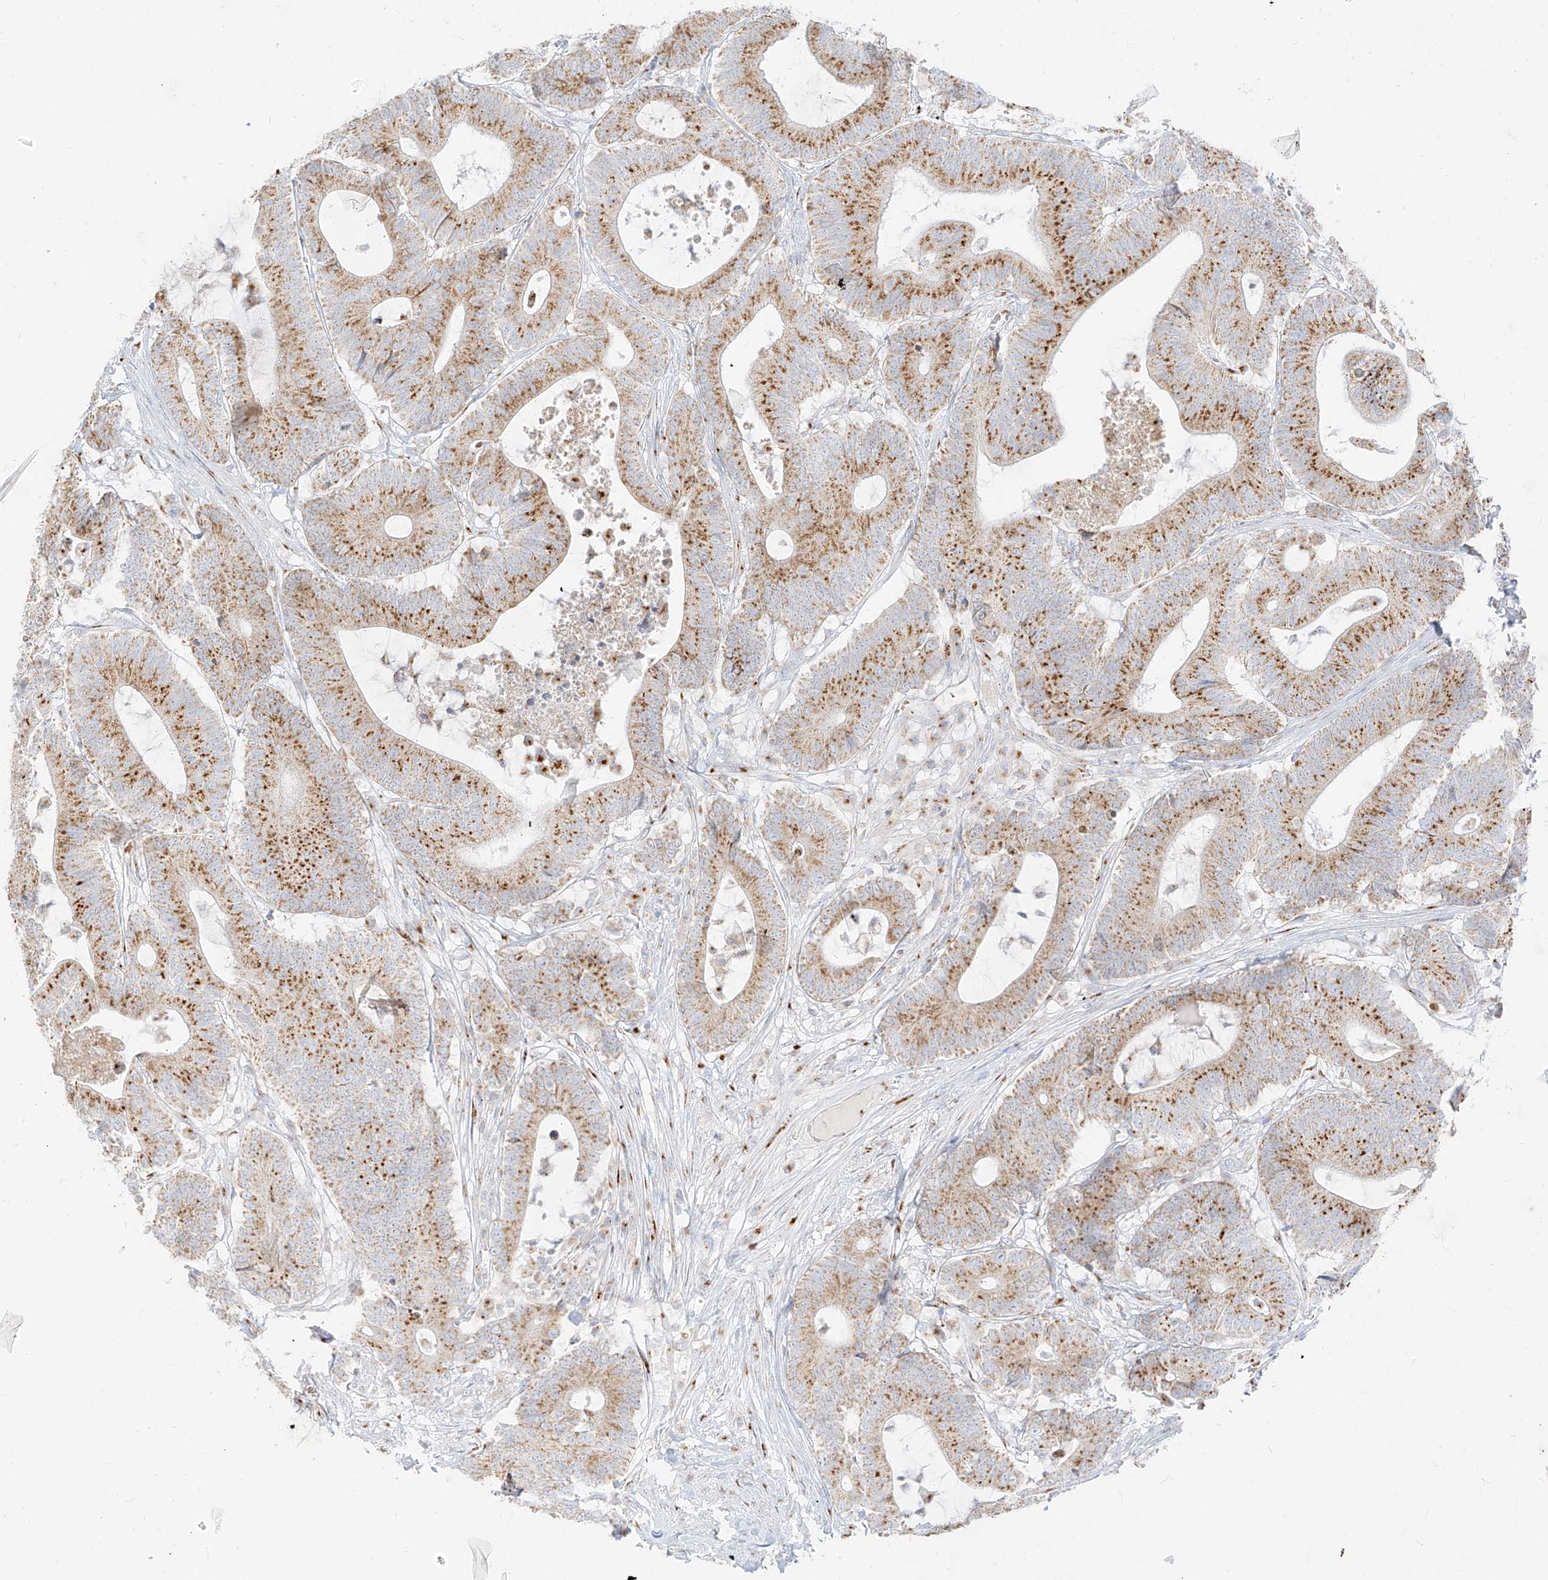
{"staining": {"intensity": "moderate", "quantity": ">75%", "location": "cytoplasmic/membranous"}, "tissue": "colorectal cancer", "cell_type": "Tumor cells", "image_type": "cancer", "snomed": [{"axis": "morphology", "description": "Adenocarcinoma, NOS"}, {"axis": "topography", "description": "Colon"}], "caption": "High-power microscopy captured an immunohistochemistry (IHC) photomicrograph of colorectal cancer, revealing moderate cytoplasmic/membranous expression in approximately >75% of tumor cells. The protein is shown in brown color, while the nuclei are stained blue.", "gene": "TMEM87B", "patient": {"sex": "female", "age": 84}}